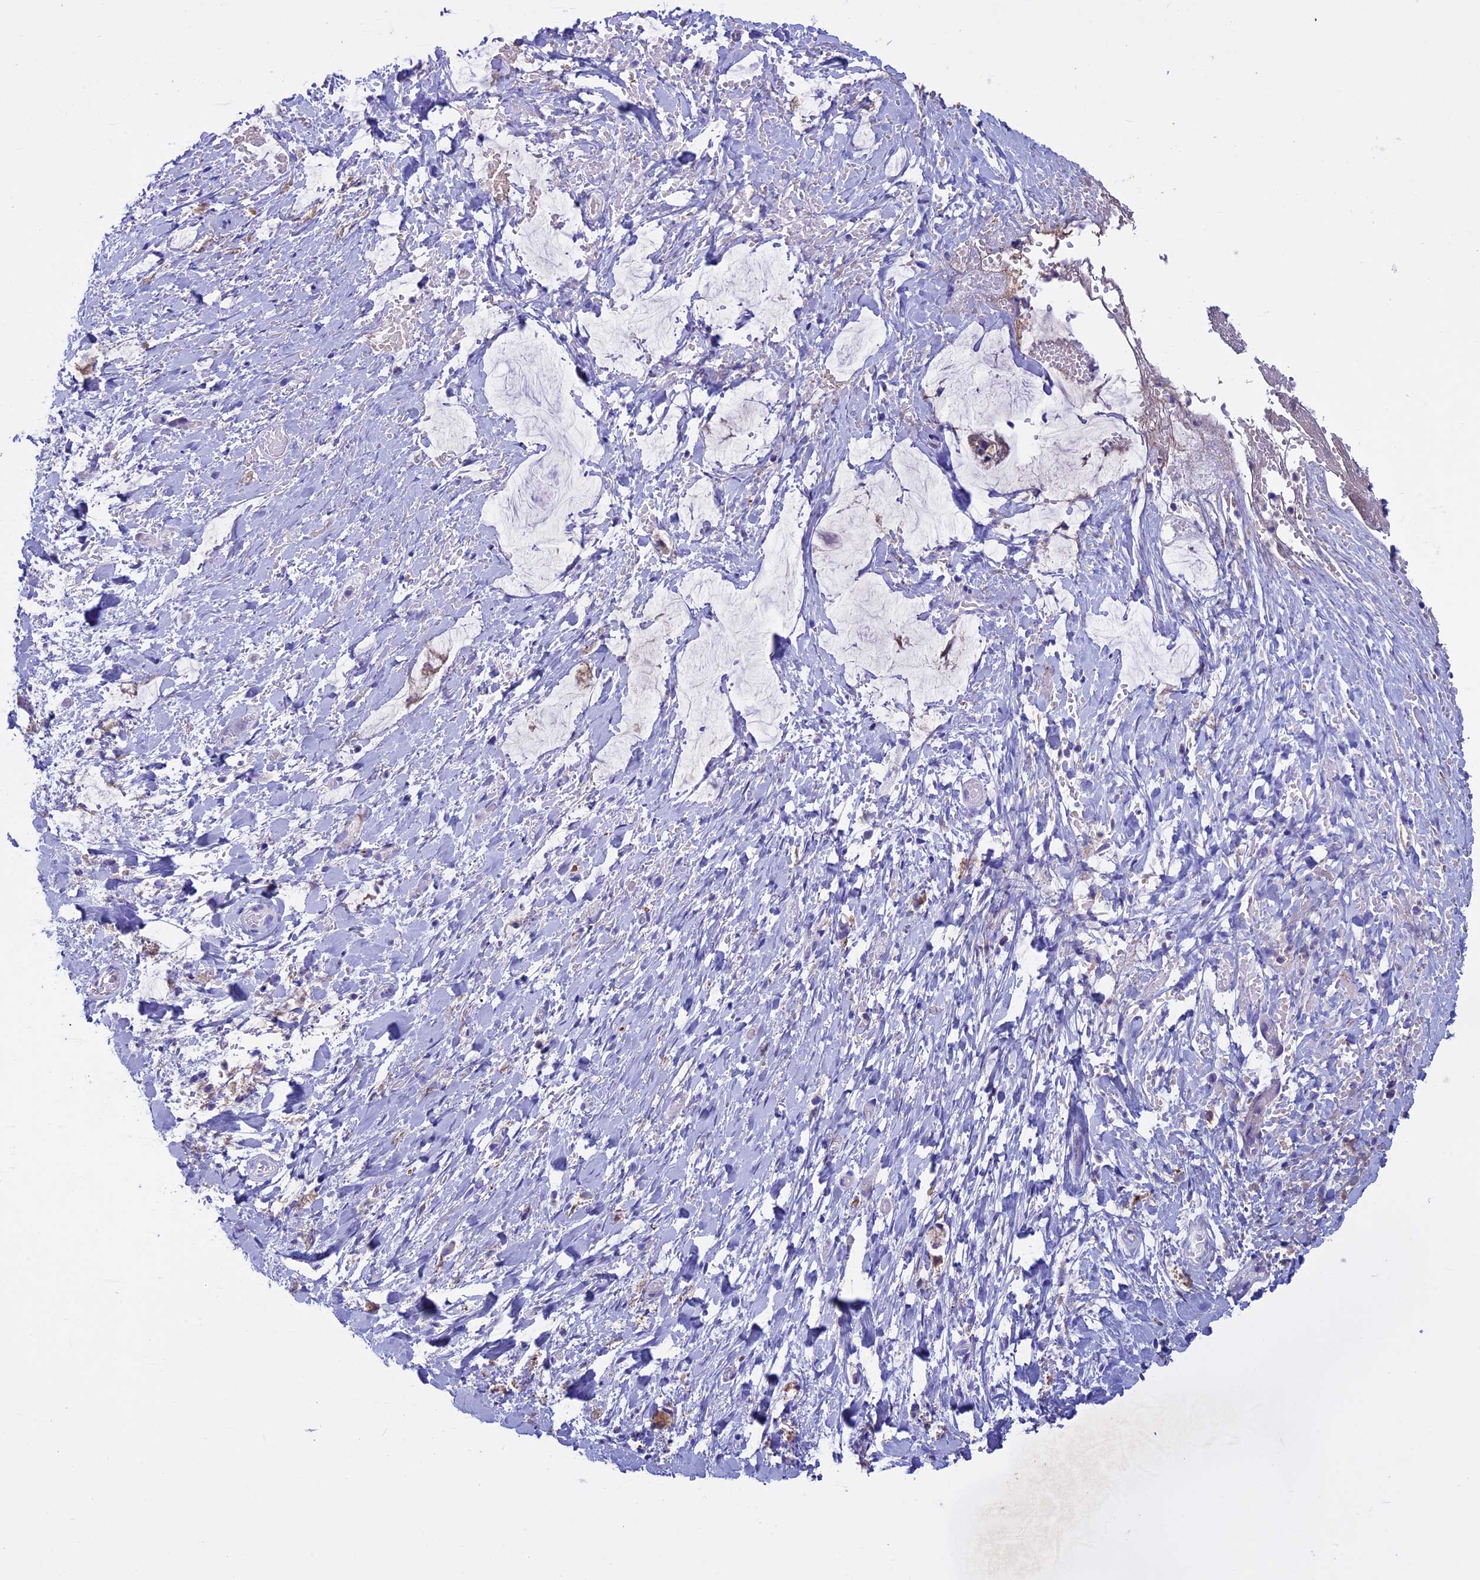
{"staining": {"intensity": "negative", "quantity": "none", "location": "none"}, "tissue": "smooth muscle", "cell_type": "Smooth muscle cells", "image_type": "normal", "snomed": [{"axis": "morphology", "description": "Normal tissue, NOS"}, {"axis": "morphology", "description": "Adenocarcinoma, NOS"}, {"axis": "topography", "description": "Colon"}, {"axis": "topography", "description": "Peripheral nerve tissue"}], "caption": "Human smooth muscle stained for a protein using immunohistochemistry (IHC) reveals no expression in smooth muscle cells.", "gene": "IGSF6", "patient": {"sex": "male", "age": 14}}